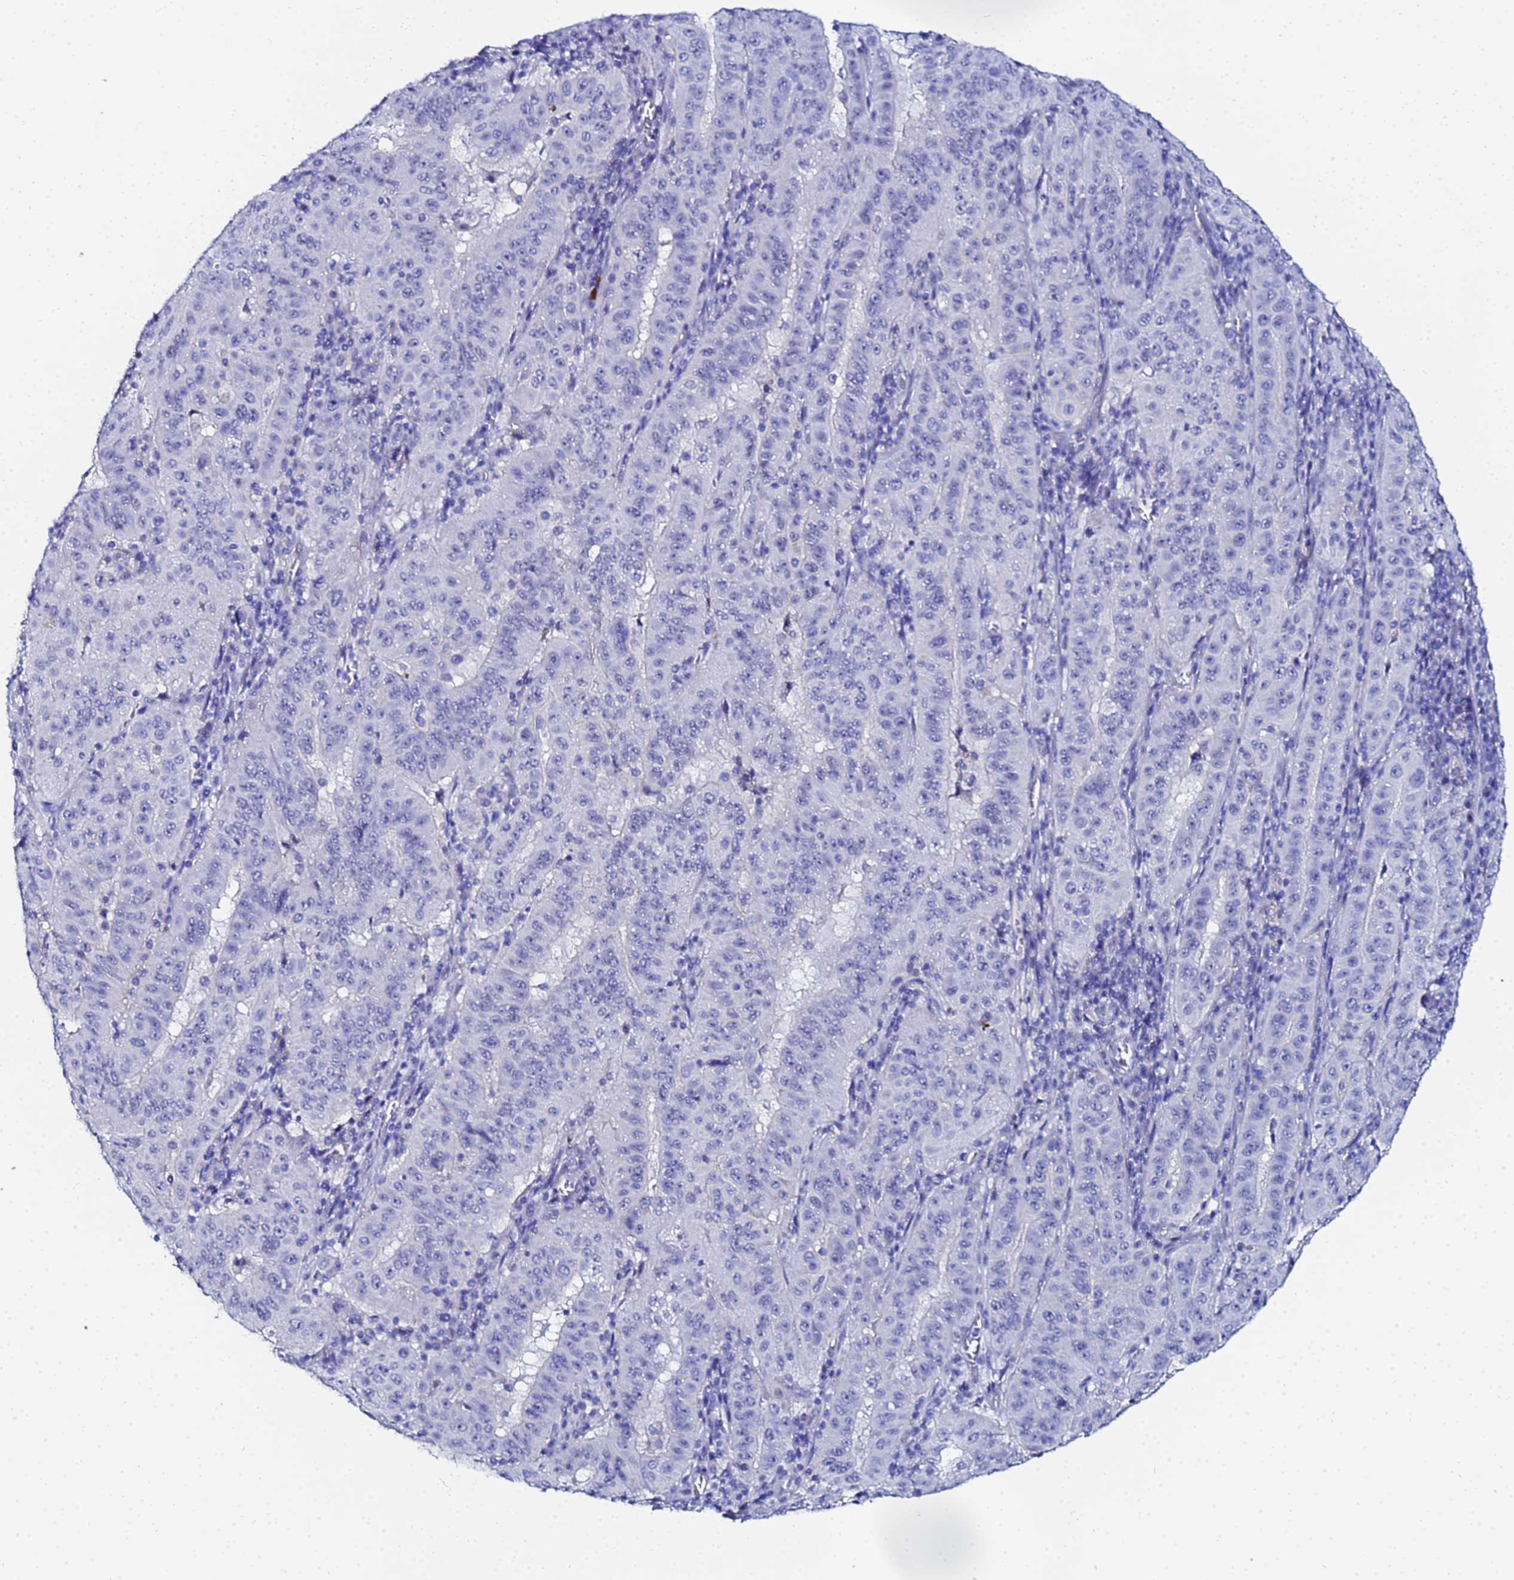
{"staining": {"intensity": "negative", "quantity": "none", "location": "none"}, "tissue": "pancreatic cancer", "cell_type": "Tumor cells", "image_type": "cancer", "snomed": [{"axis": "morphology", "description": "Adenocarcinoma, NOS"}, {"axis": "topography", "description": "Pancreas"}], "caption": "Tumor cells show no significant protein positivity in pancreatic adenocarcinoma.", "gene": "ZNF26", "patient": {"sex": "male", "age": 63}}